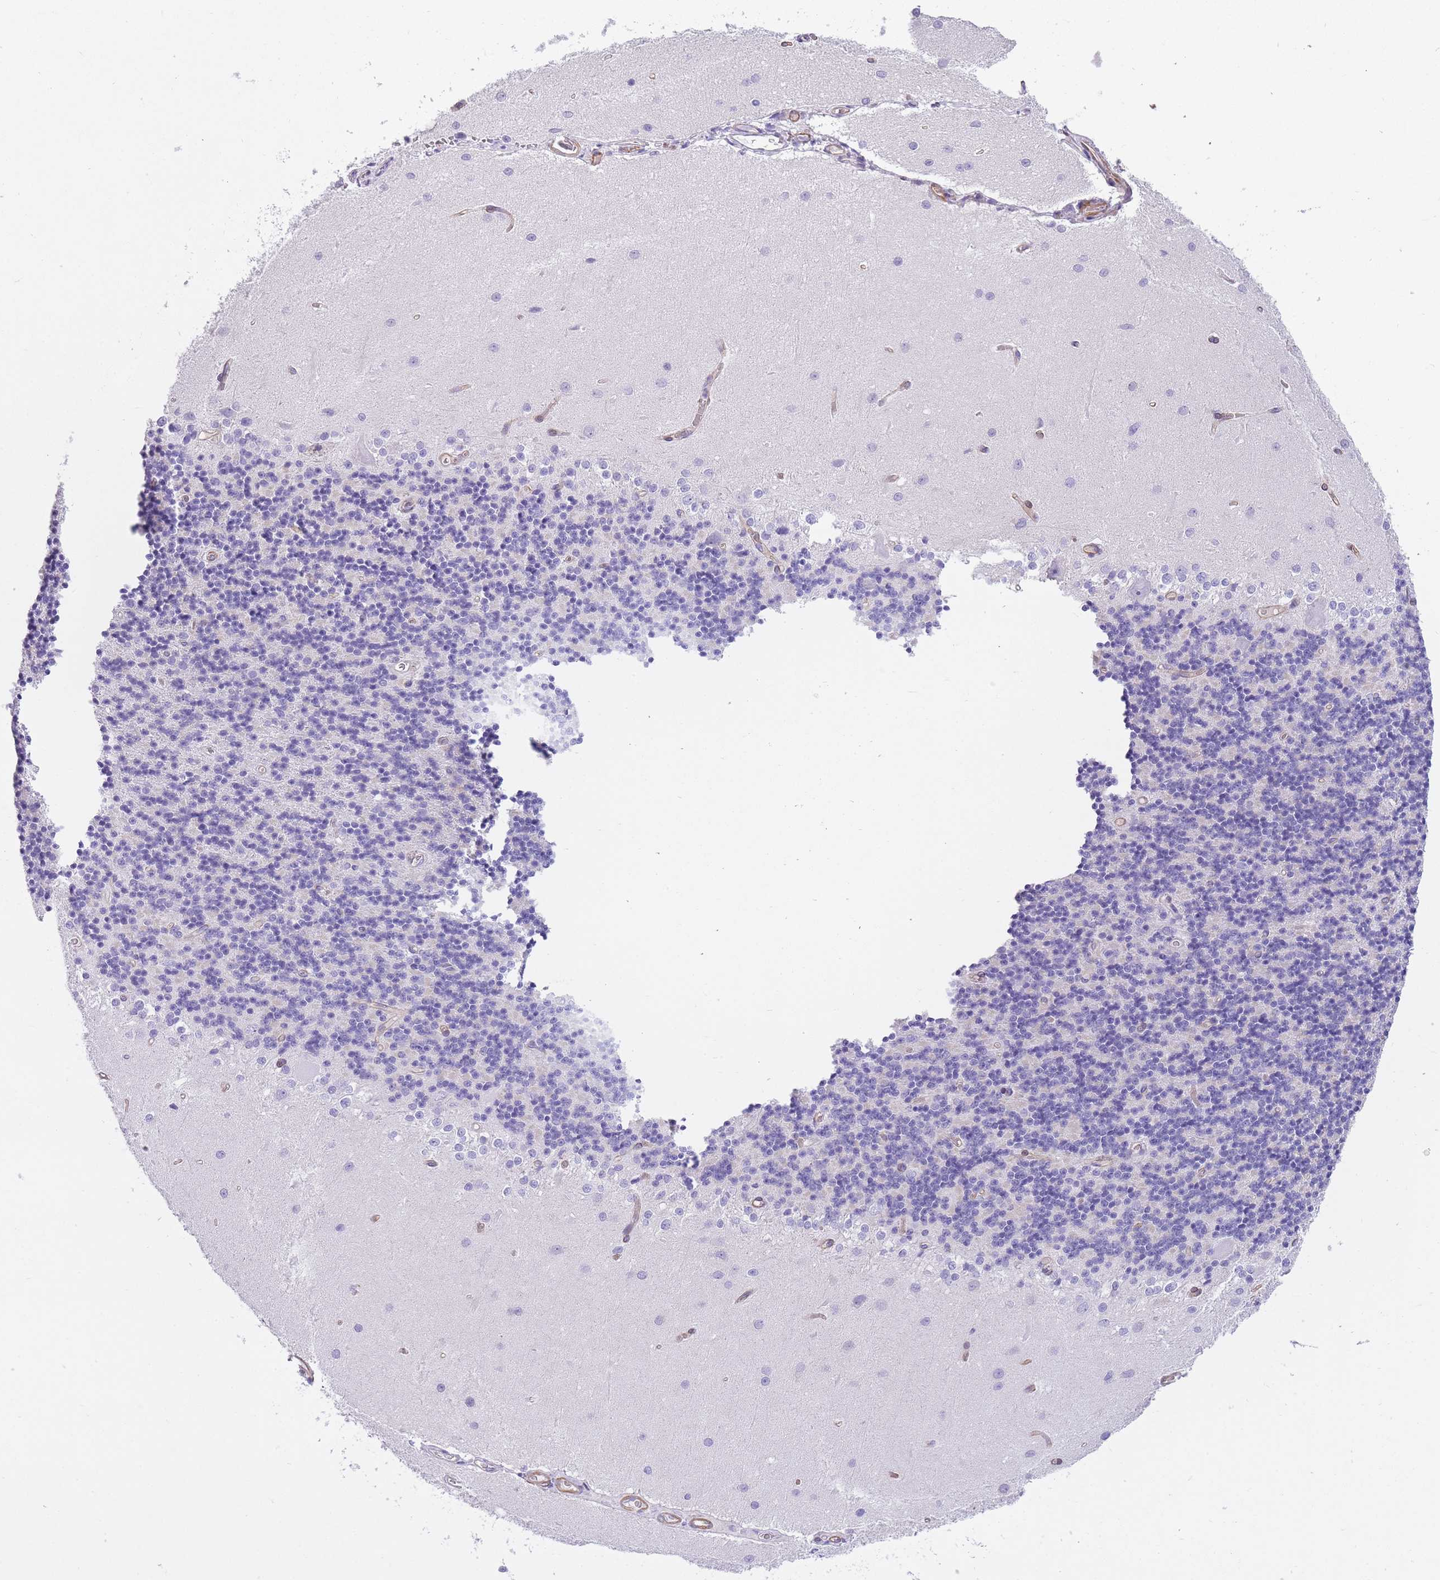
{"staining": {"intensity": "negative", "quantity": "none", "location": "none"}, "tissue": "cerebellum", "cell_type": "Cells in granular layer", "image_type": "normal", "snomed": [{"axis": "morphology", "description": "Normal tissue, NOS"}, {"axis": "topography", "description": "Cerebellum"}], "caption": "Immunohistochemistry photomicrograph of benign cerebellum stained for a protein (brown), which exhibits no positivity in cells in granular layer. (DAB (3,3'-diaminobenzidine) IHC with hematoxylin counter stain).", "gene": "OR11H12", "patient": {"sex": "female", "age": 29}}